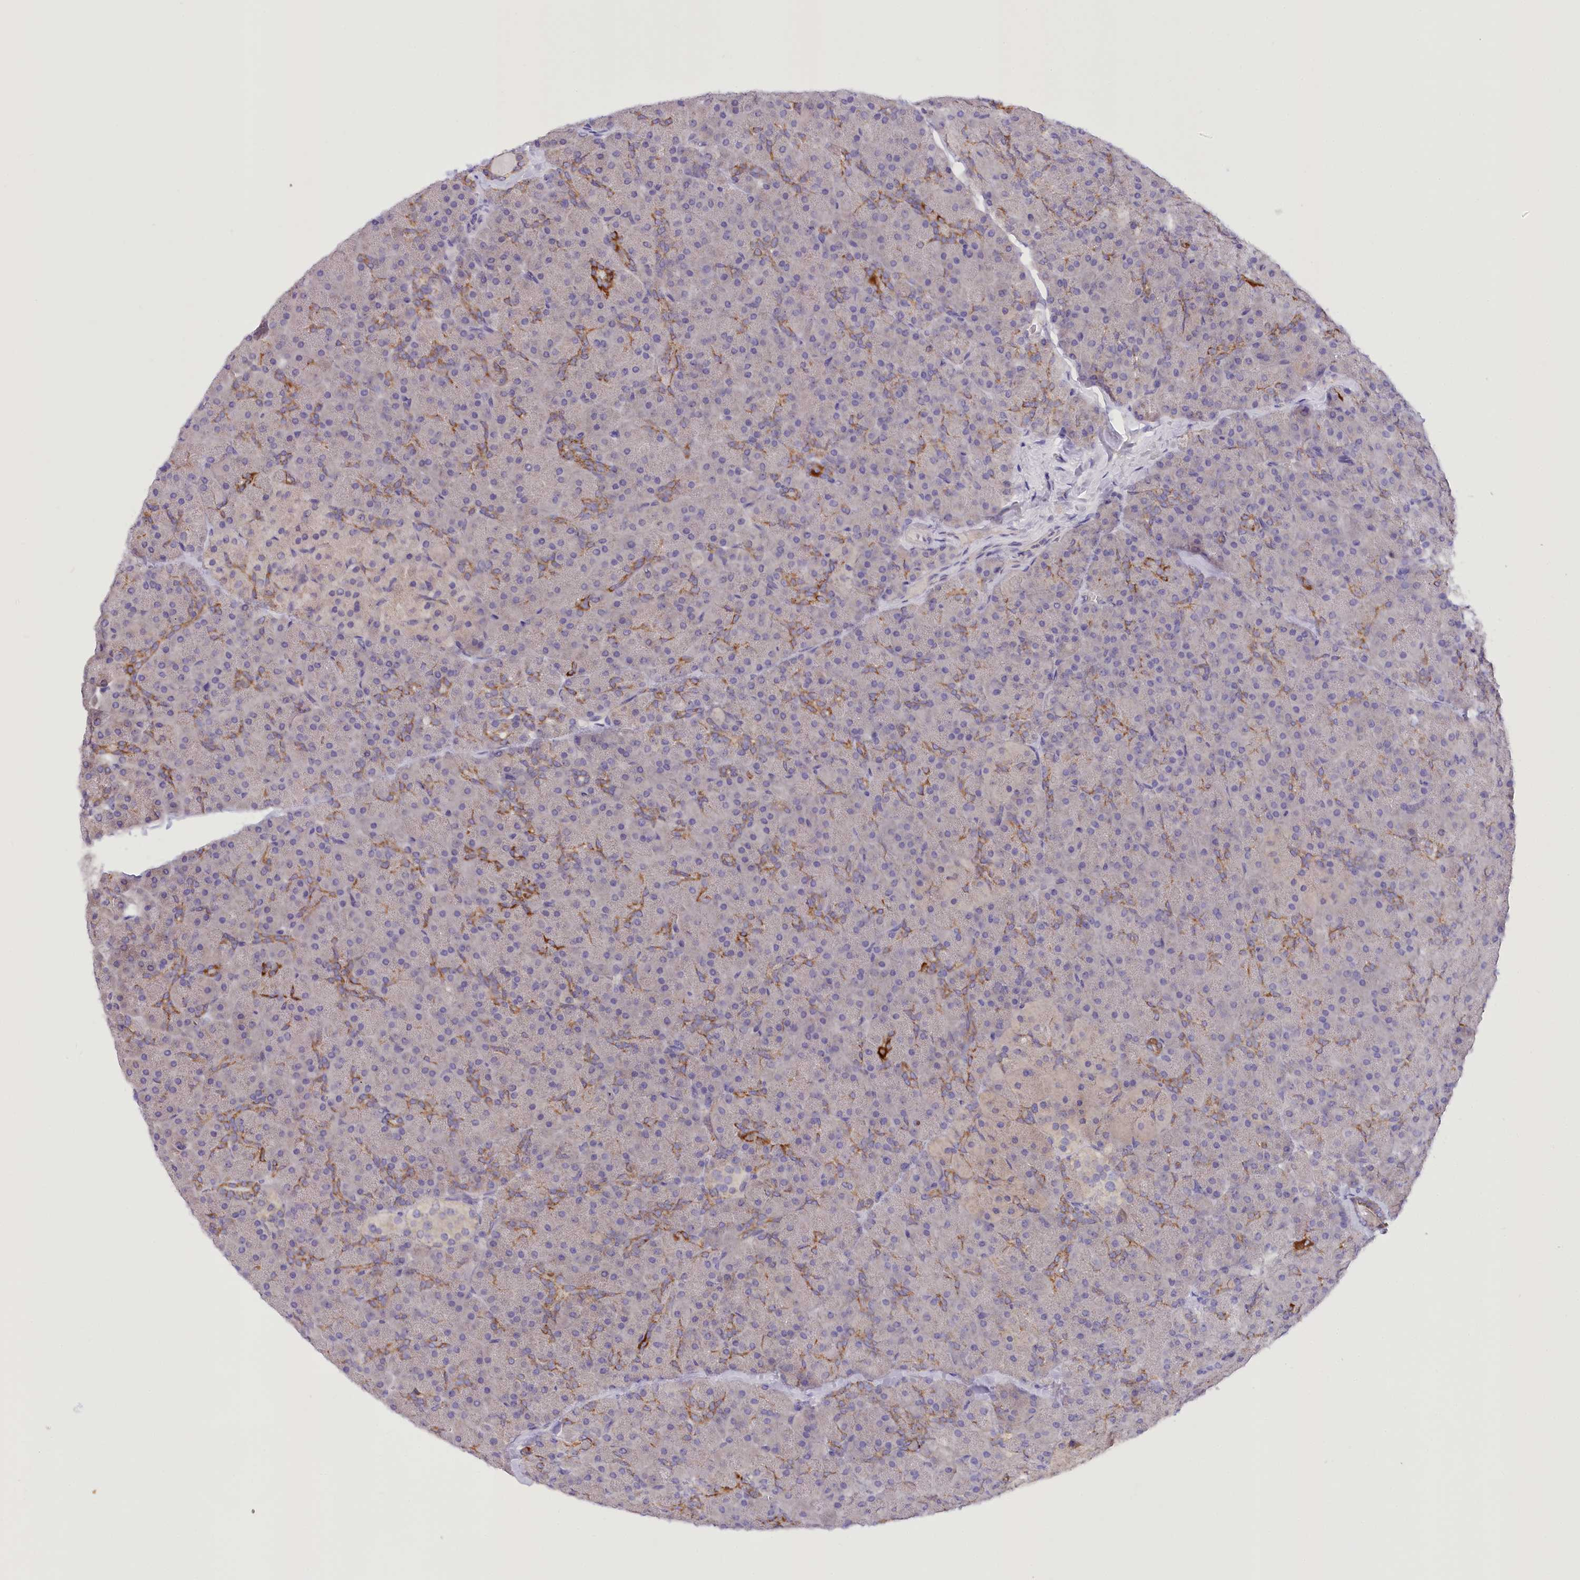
{"staining": {"intensity": "strong", "quantity": "<25%", "location": "cytoplasmic/membranous"}, "tissue": "pancreas", "cell_type": "Exocrine glandular cells", "image_type": "normal", "snomed": [{"axis": "morphology", "description": "Normal tissue, NOS"}, {"axis": "topography", "description": "Pancreas"}], "caption": "DAB (3,3'-diaminobenzidine) immunohistochemical staining of unremarkable pancreas exhibits strong cytoplasmic/membranous protein staining in approximately <25% of exocrine glandular cells. The staining is performed using DAB (3,3'-diaminobenzidine) brown chromogen to label protein expression. The nuclei are counter-stained blue using hematoxylin.", "gene": "DCUN1D1", "patient": {"sex": "male", "age": 36}}